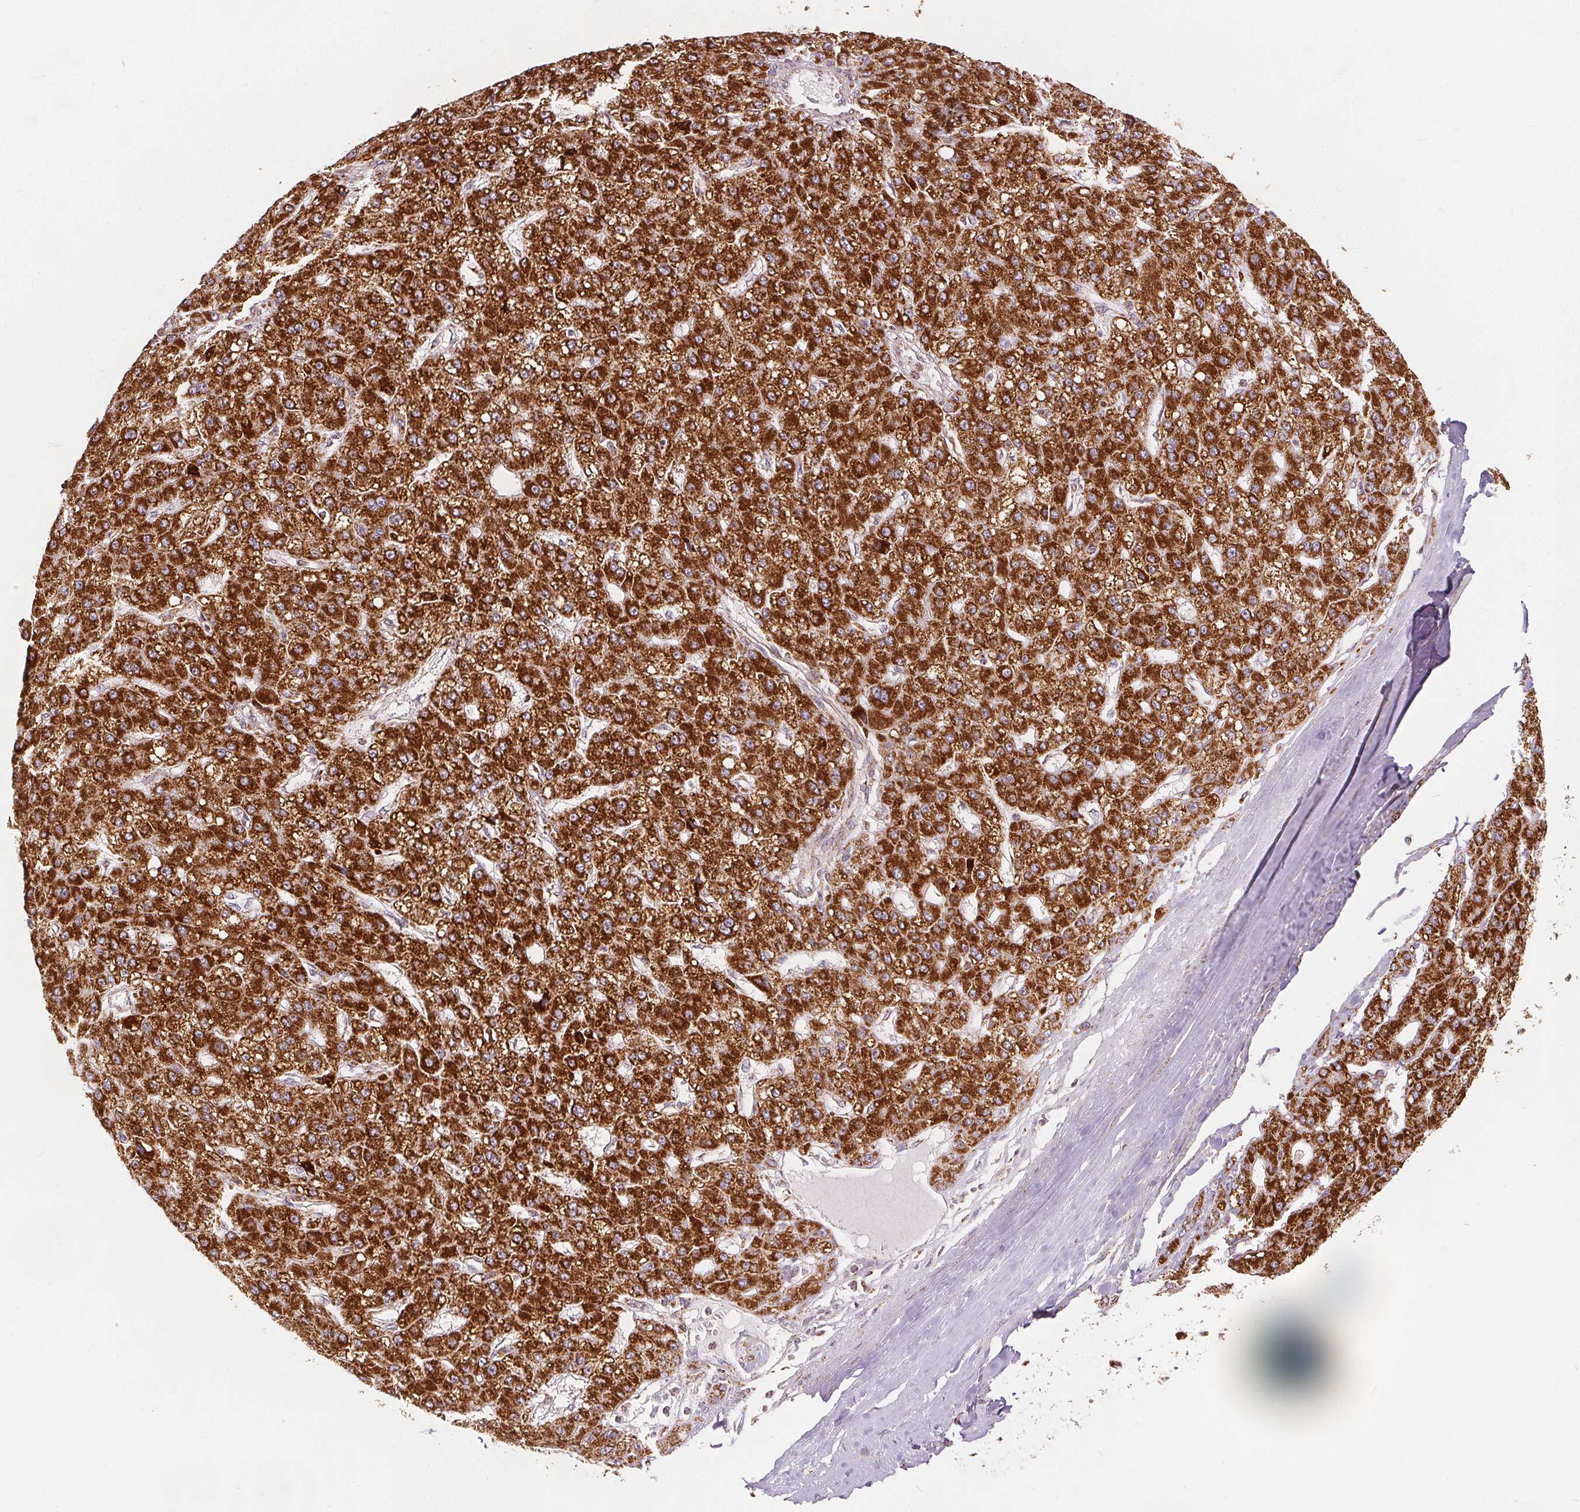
{"staining": {"intensity": "strong", "quantity": ">75%", "location": "cytoplasmic/membranous"}, "tissue": "liver cancer", "cell_type": "Tumor cells", "image_type": "cancer", "snomed": [{"axis": "morphology", "description": "Carcinoma, Hepatocellular, NOS"}, {"axis": "topography", "description": "Liver"}], "caption": "A brown stain shows strong cytoplasmic/membranous positivity of a protein in human liver cancer (hepatocellular carcinoma) tumor cells.", "gene": "SDHB", "patient": {"sex": "male", "age": 67}}